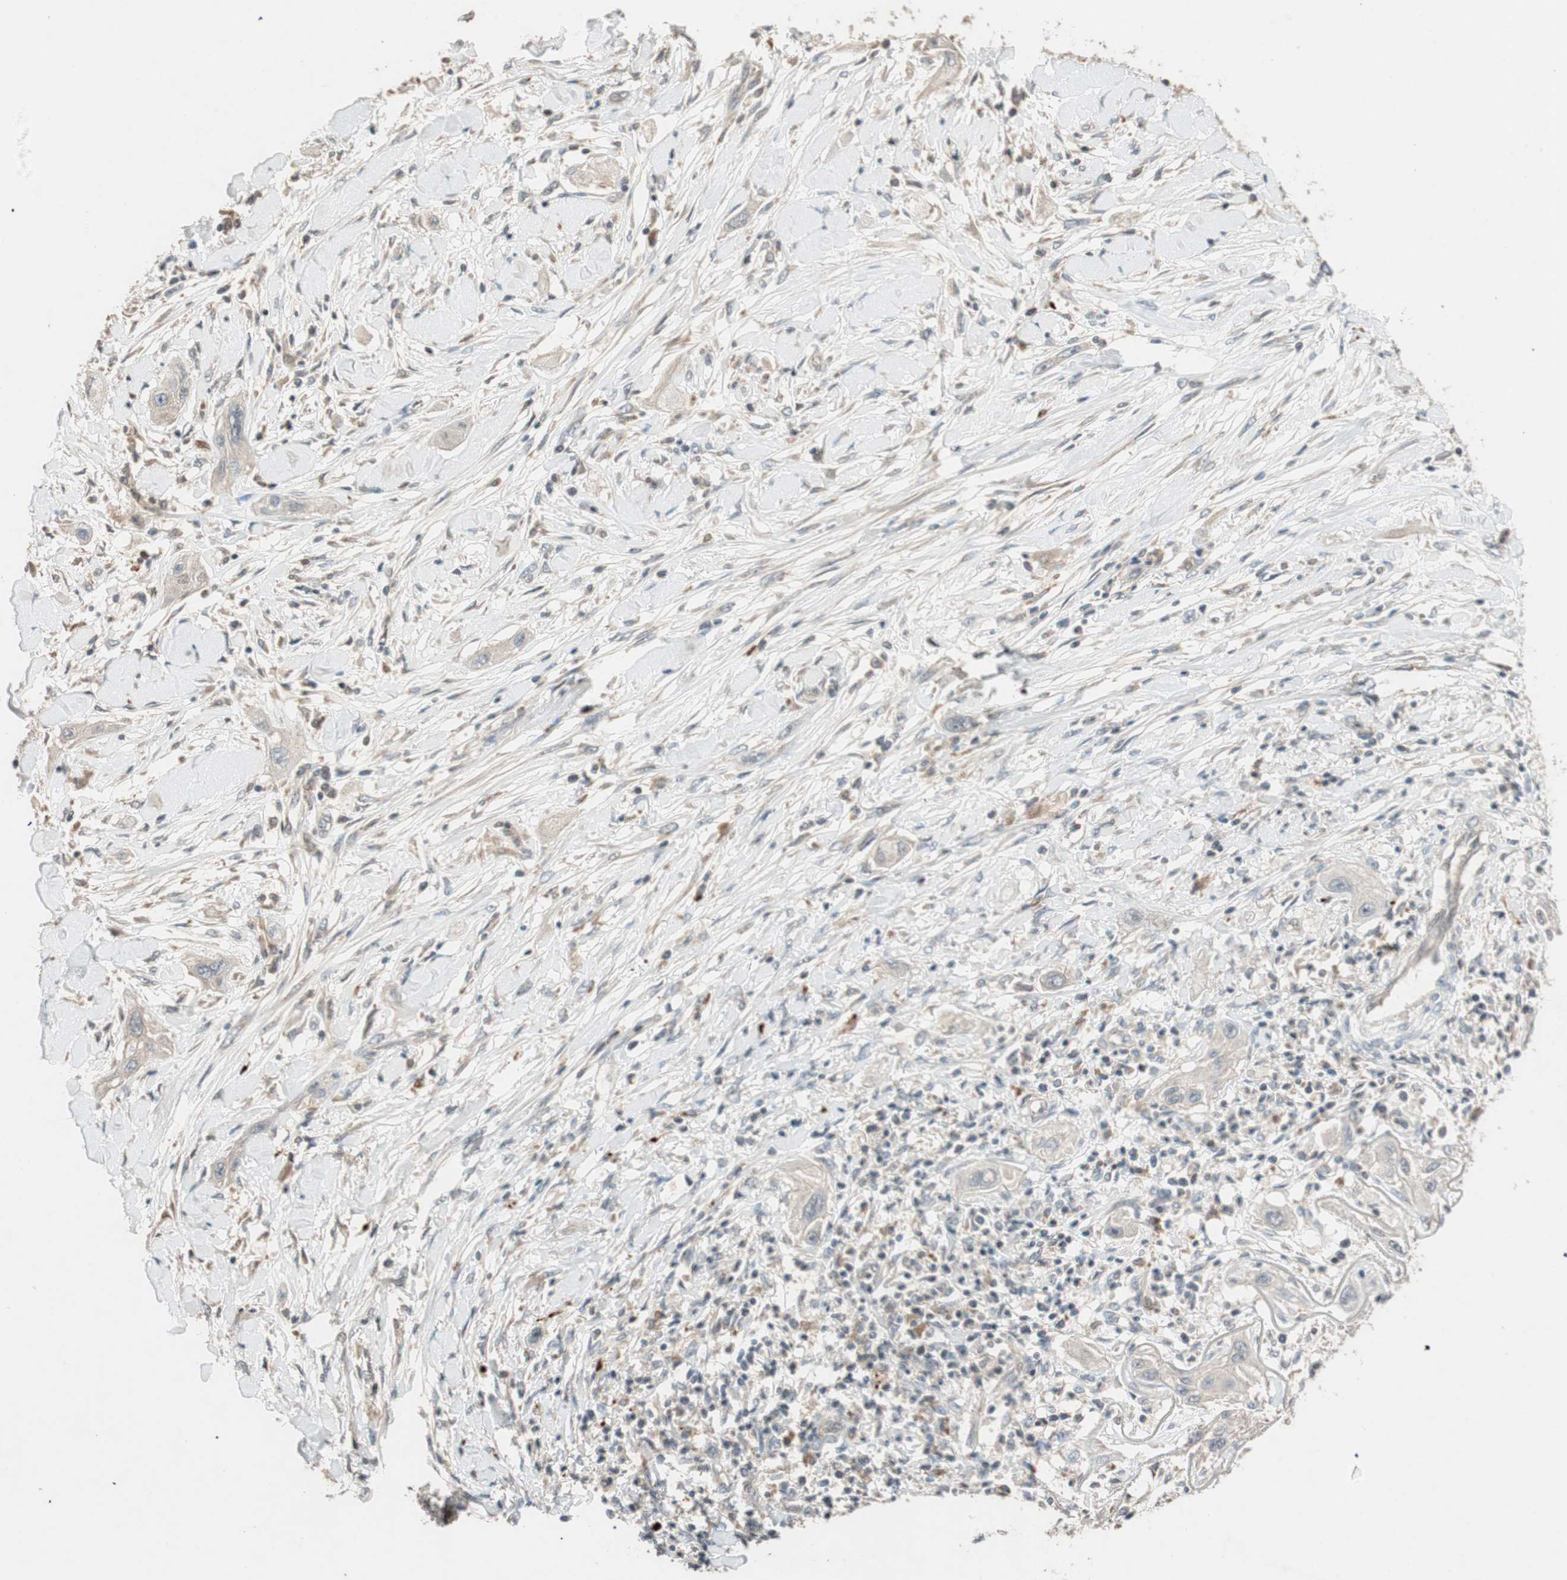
{"staining": {"intensity": "weak", "quantity": ">75%", "location": "cytoplasmic/membranous"}, "tissue": "lung cancer", "cell_type": "Tumor cells", "image_type": "cancer", "snomed": [{"axis": "morphology", "description": "Squamous cell carcinoma, NOS"}, {"axis": "topography", "description": "Lung"}], "caption": "A histopathology image of human lung cancer stained for a protein exhibits weak cytoplasmic/membranous brown staining in tumor cells.", "gene": "GLB1", "patient": {"sex": "female", "age": 47}}